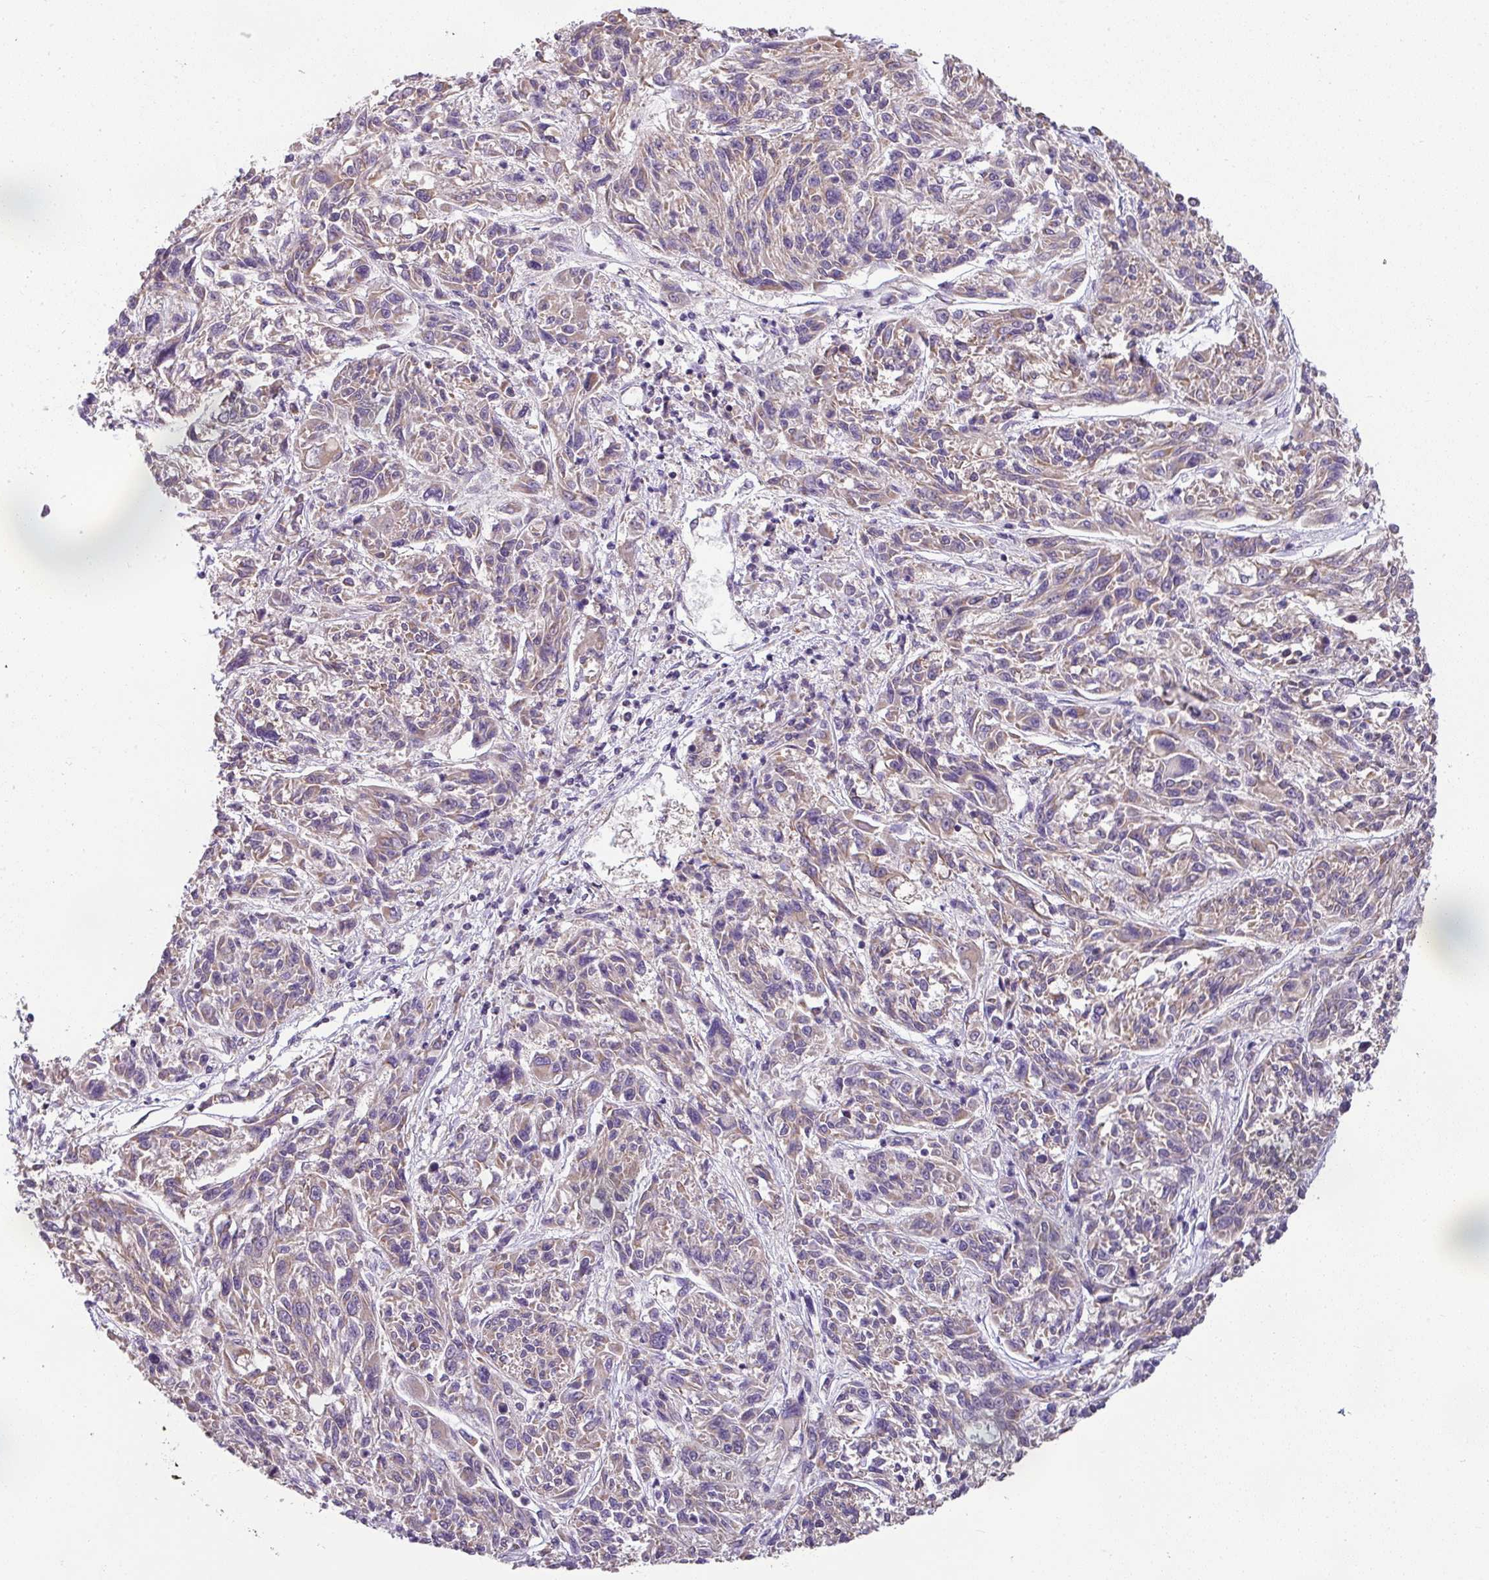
{"staining": {"intensity": "weak", "quantity": "25%-75%", "location": "cytoplasmic/membranous"}, "tissue": "melanoma", "cell_type": "Tumor cells", "image_type": "cancer", "snomed": [{"axis": "morphology", "description": "Malignant melanoma, NOS"}, {"axis": "topography", "description": "Skin"}], "caption": "About 25%-75% of tumor cells in human melanoma show weak cytoplasmic/membranous protein expression as visualized by brown immunohistochemical staining.", "gene": "PALS2", "patient": {"sex": "male", "age": 53}}